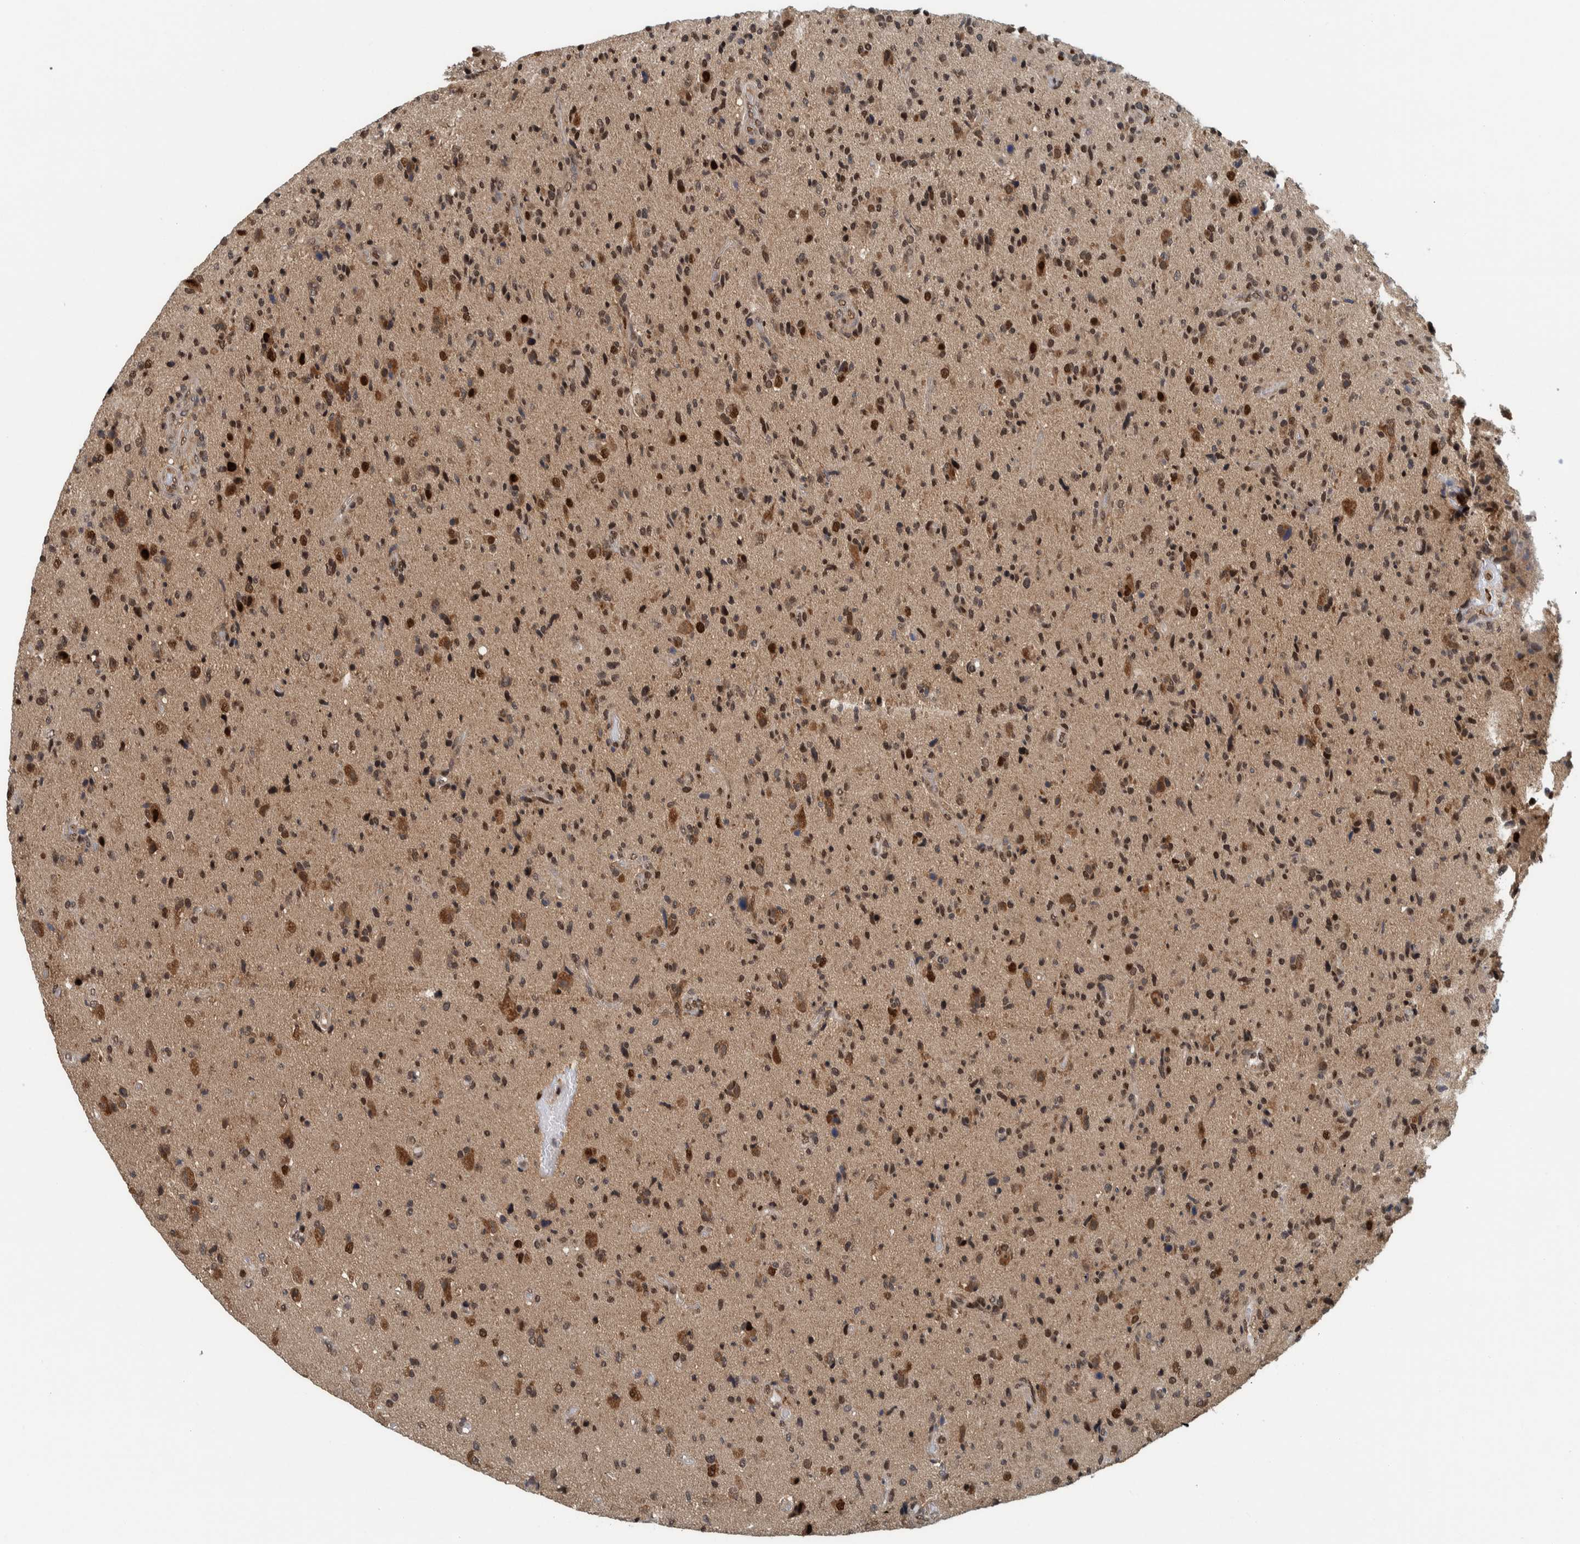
{"staining": {"intensity": "strong", "quantity": ">75%", "location": "nuclear"}, "tissue": "glioma", "cell_type": "Tumor cells", "image_type": "cancer", "snomed": [{"axis": "morphology", "description": "Glioma, malignant, High grade"}, {"axis": "topography", "description": "Brain"}], "caption": "Immunohistochemical staining of glioma displays high levels of strong nuclear protein staining in about >75% of tumor cells.", "gene": "COPS3", "patient": {"sex": "male", "age": 72}}